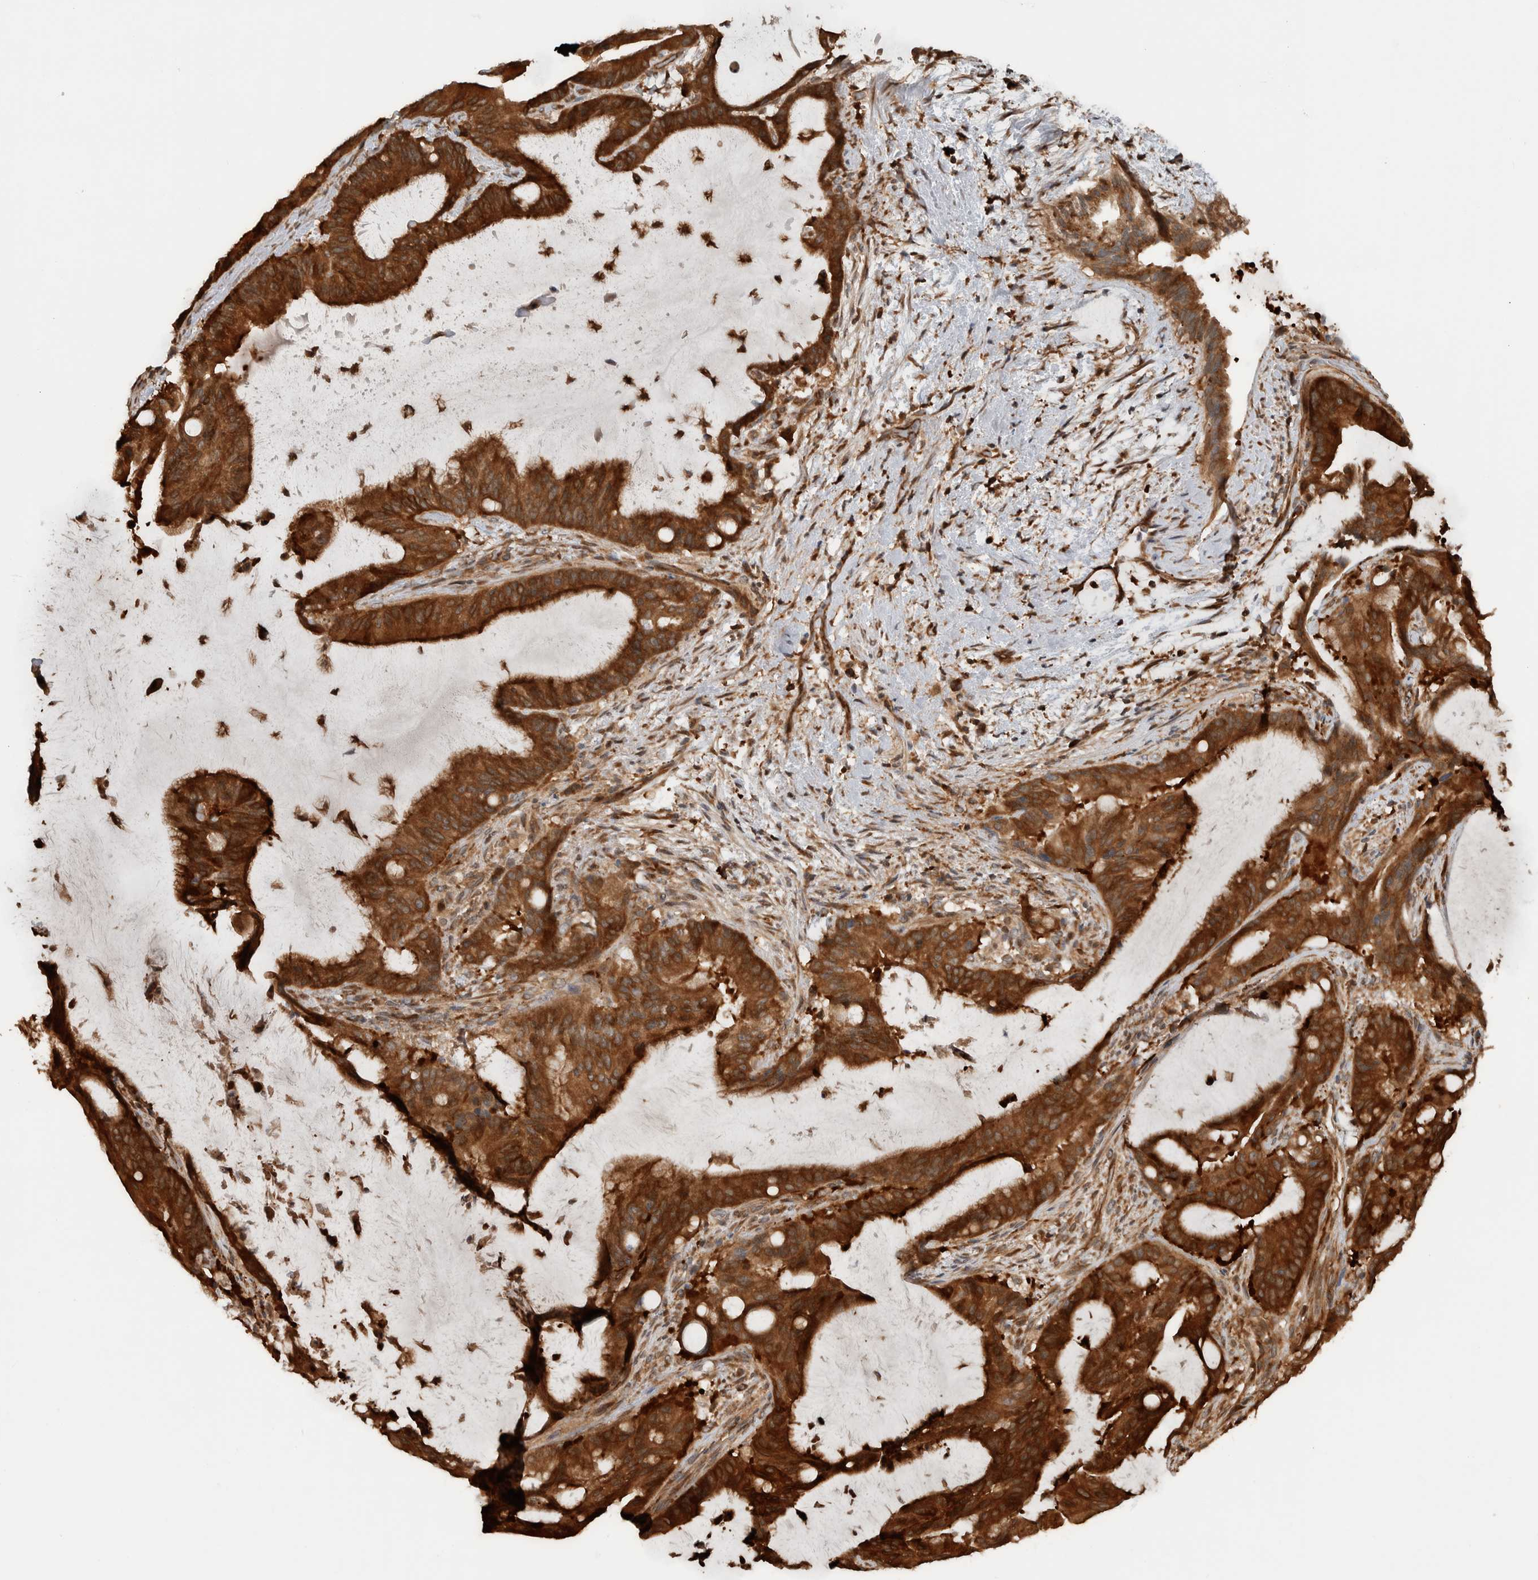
{"staining": {"intensity": "strong", "quantity": ">75%", "location": "cytoplasmic/membranous"}, "tissue": "liver cancer", "cell_type": "Tumor cells", "image_type": "cancer", "snomed": [{"axis": "morphology", "description": "Normal tissue, NOS"}, {"axis": "morphology", "description": "Cholangiocarcinoma"}, {"axis": "topography", "description": "Liver"}, {"axis": "topography", "description": "Peripheral nerve tissue"}], "caption": "High-magnification brightfield microscopy of liver cancer stained with DAB (brown) and counterstained with hematoxylin (blue). tumor cells exhibit strong cytoplasmic/membranous expression is identified in about>75% of cells.", "gene": "CNTROB", "patient": {"sex": "female", "age": 73}}